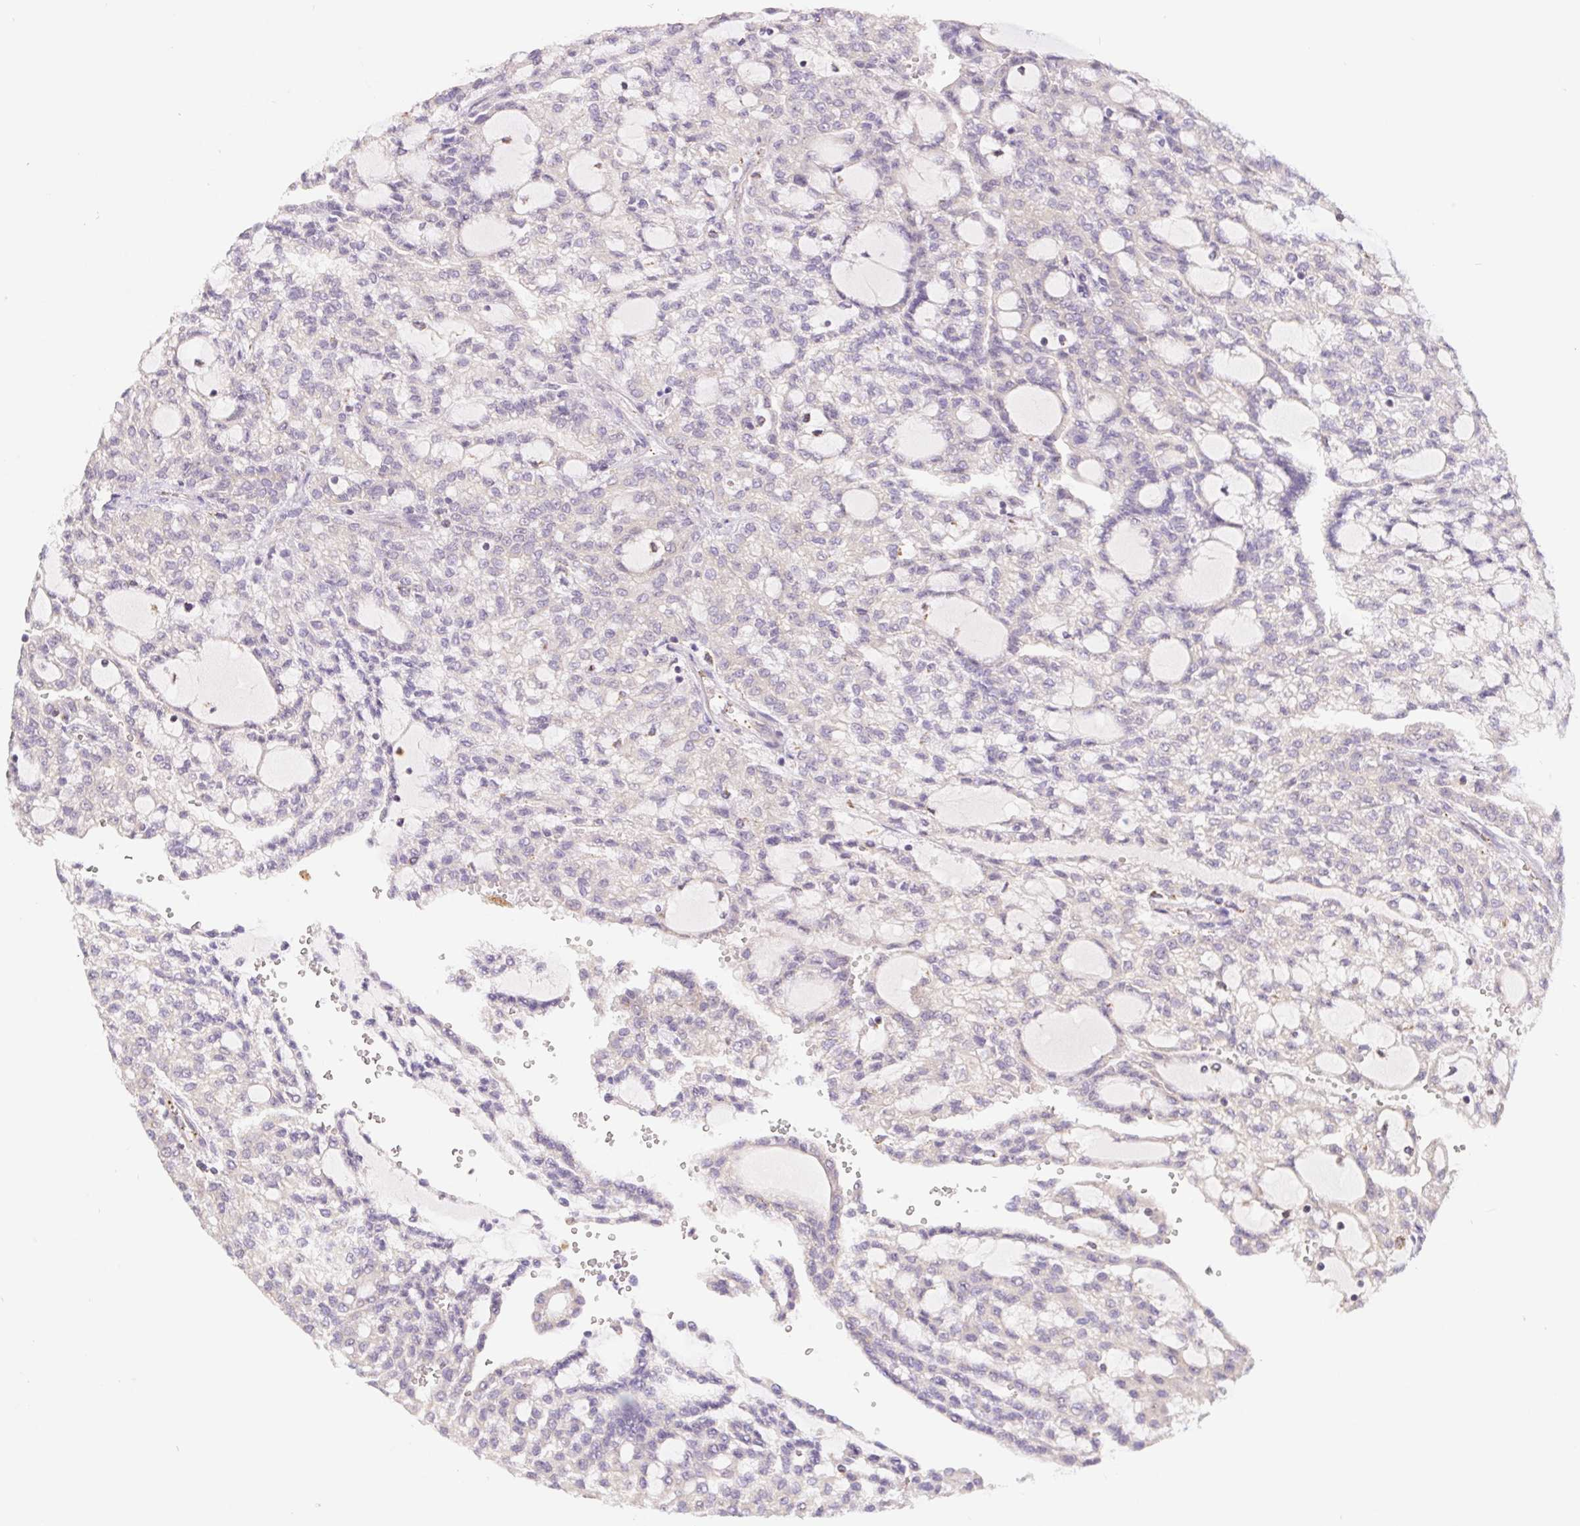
{"staining": {"intensity": "negative", "quantity": "none", "location": "none"}, "tissue": "renal cancer", "cell_type": "Tumor cells", "image_type": "cancer", "snomed": [{"axis": "morphology", "description": "Adenocarcinoma, NOS"}, {"axis": "topography", "description": "Kidney"}], "caption": "Adenocarcinoma (renal) was stained to show a protein in brown. There is no significant staining in tumor cells.", "gene": "EMC6", "patient": {"sex": "male", "age": 63}}